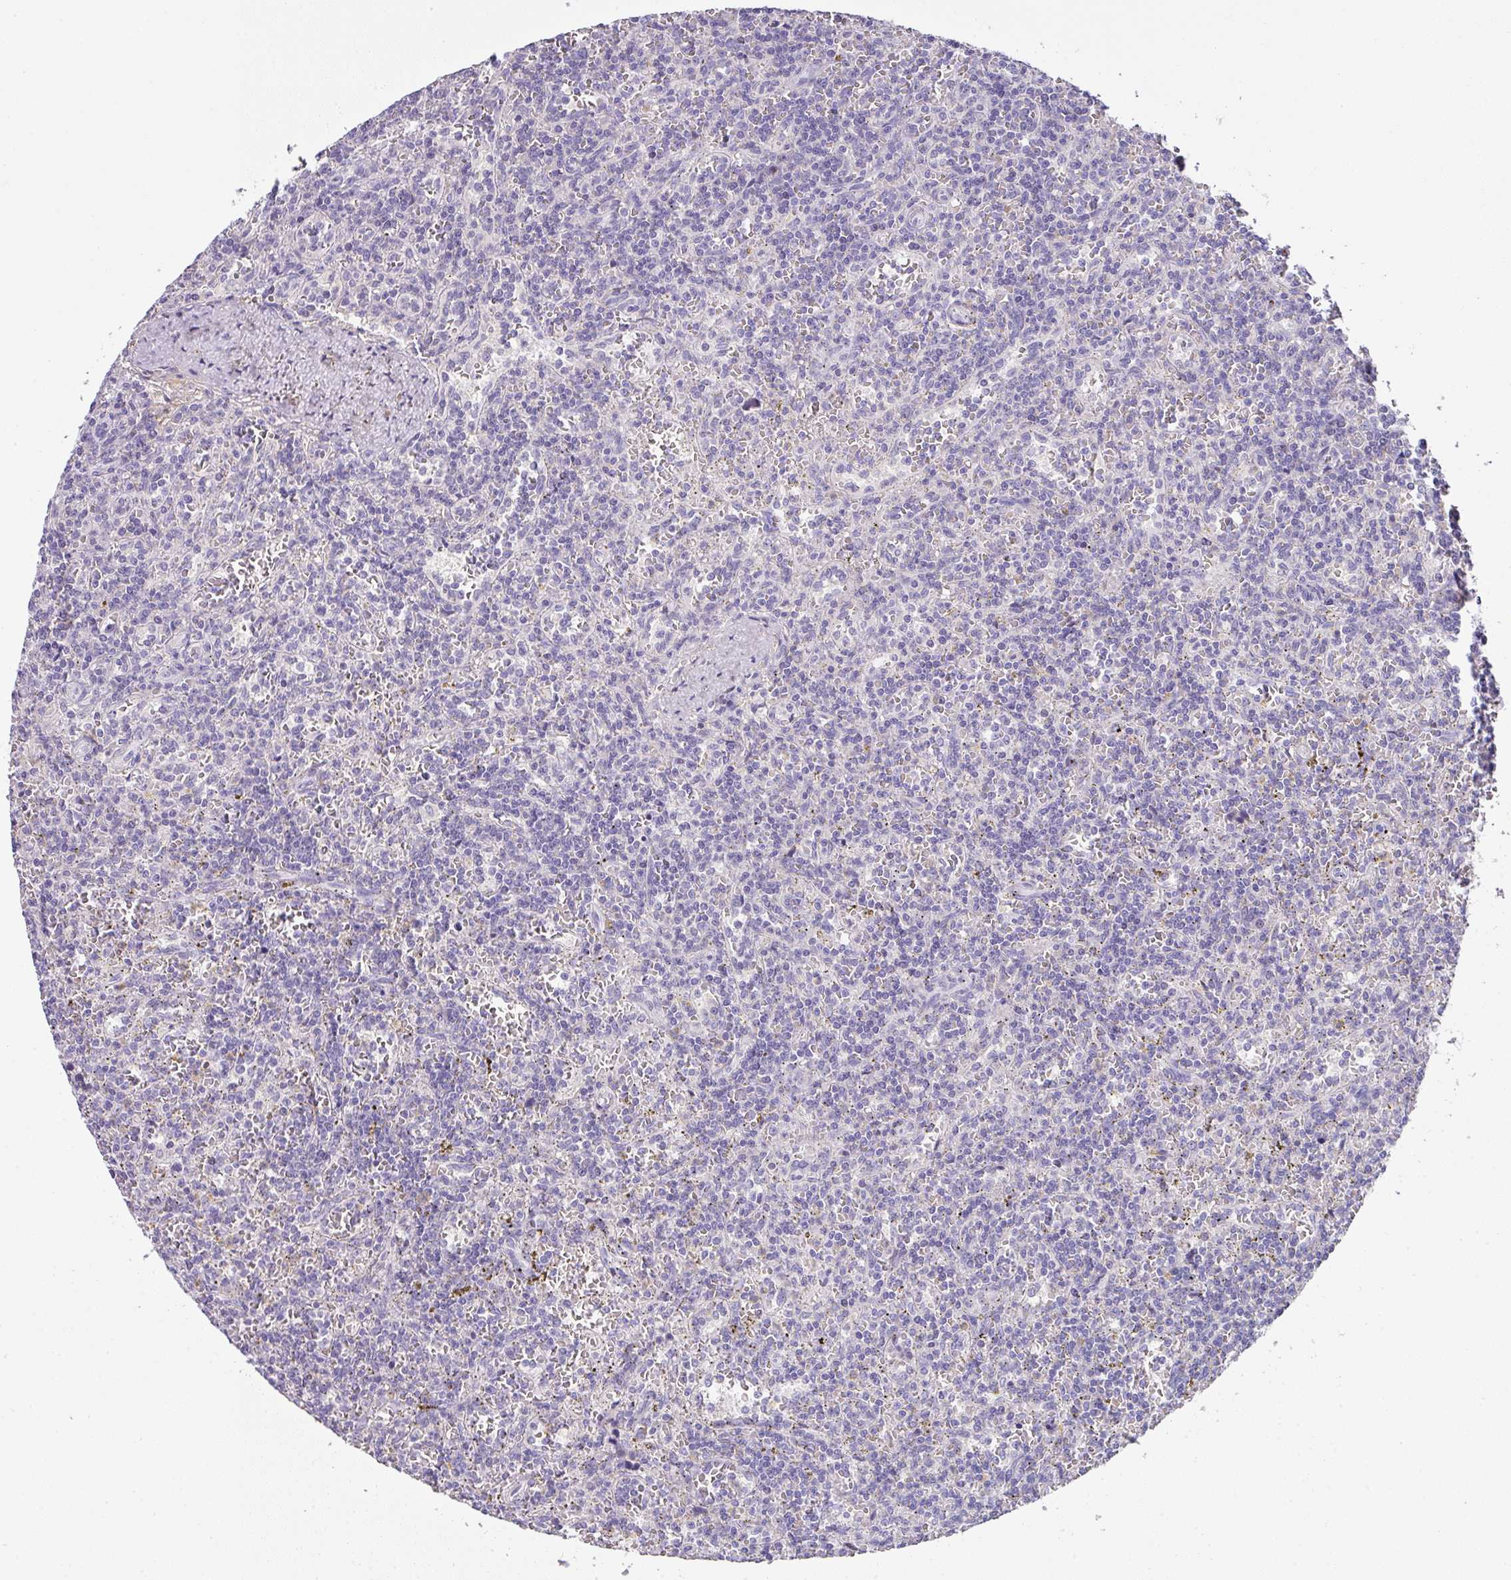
{"staining": {"intensity": "negative", "quantity": "none", "location": "none"}, "tissue": "lymphoma", "cell_type": "Tumor cells", "image_type": "cancer", "snomed": [{"axis": "morphology", "description": "Malignant lymphoma, non-Hodgkin's type, Low grade"}, {"axis": "topography", "description": "Spleen"}], "caption": "DAB (3,3'-diaminobenzidine) immunohistochemical staining of human low-grade malignant lymphoma, non-Hodgkin's type reveals no significant expression in tumor cells. (Brightfield microscopy of DAB immunohistochemistry (IHC) at high magnification).", "gene": "CCZ1", "patient": {"sex": "male", "age": 73}}